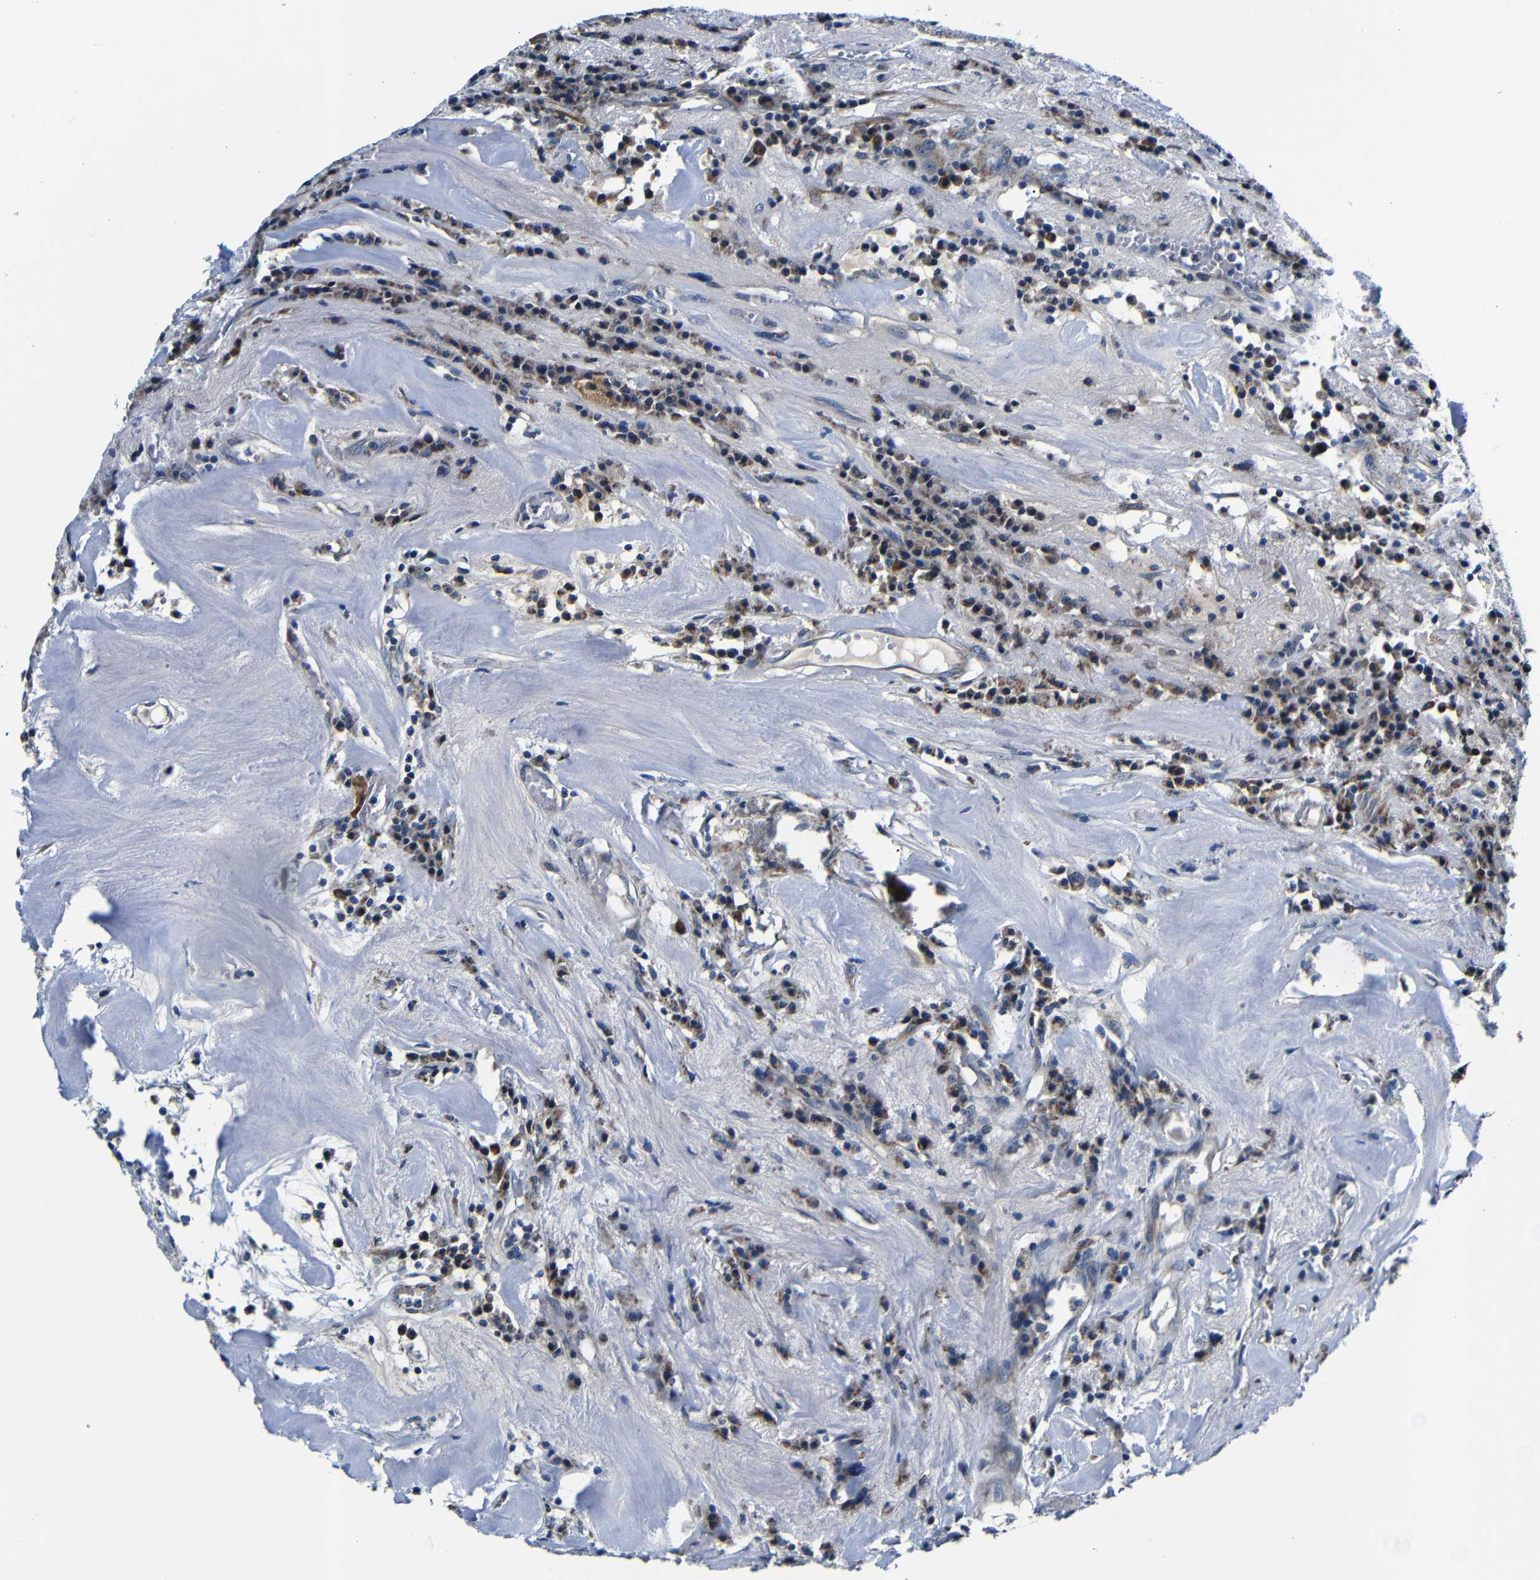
{"staining": {"intensity": "weak", "quantity": ">75%", "location": "cytoplasmic/membranous"}, "tissue": "head and neck cancer", "cell_type": "Tumor cells", "image_type": "cancer", "snomed": [{"axis": "morphology", "description": "Adenocarcinoma, NOS"}, {"axis": "topography", "description": "Salivary gland"}, {"axis": "topography", "description": "Head-Neck"}], "caption": "Immunohistochemical staining of human head and neck cancer (adenocarcinoma) reveals low levels of weak cytoplasmic/membranous positivity in approximately >75% of tumor cells.", "gene": "FKBP14", "patient": {"sex": "female", "age": 65}}